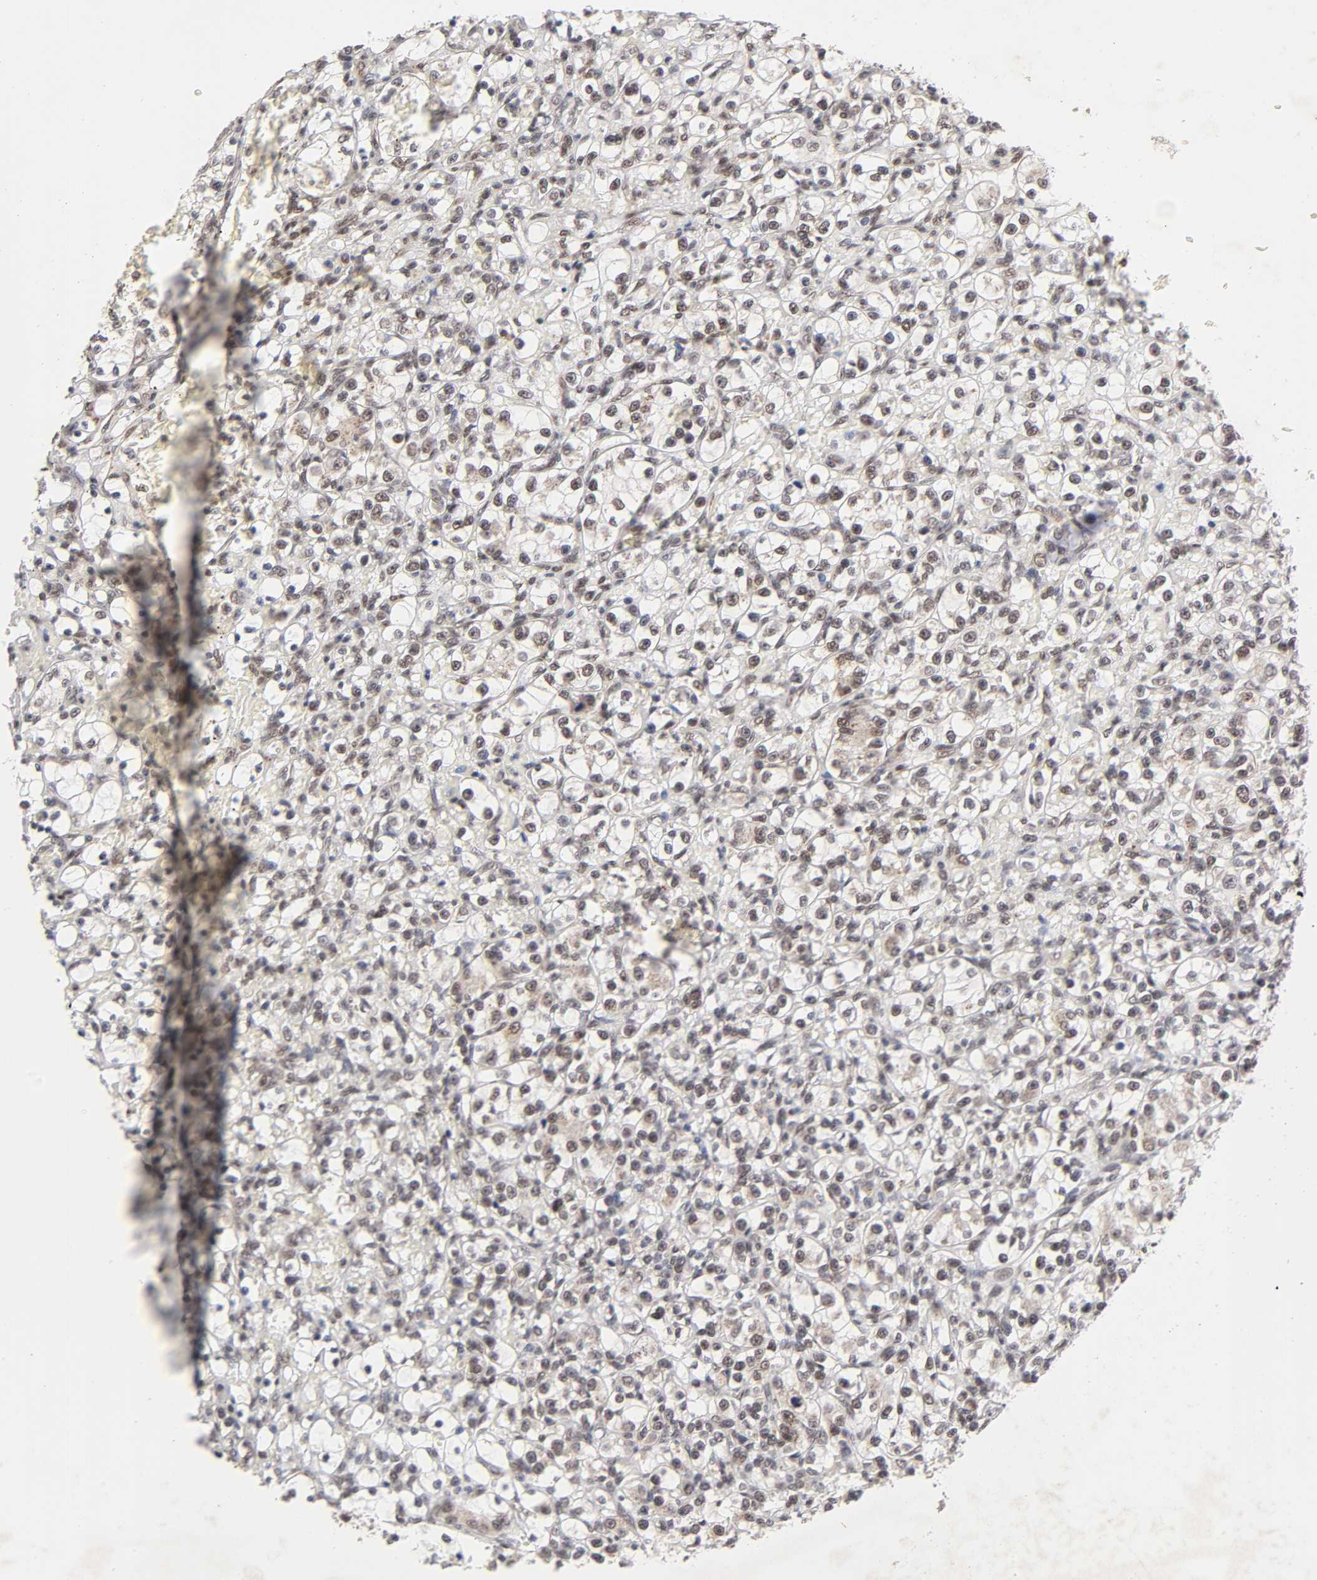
{"staining": {"intensity": "moderate", "quantity": "25%-75%", "location": "nuclear"}, "tissue": "renal cancer", "cell_type": "Tumor cells", "image_type": "cancer", "snomed": [{"axis": "morphology", "description": "Adenocarcinoma, NOS"}, {"axis": "topography", "description": "Kidney"}], "caption": "The image reveals a brown stain indicating the presence of a protein in the nuclear of tumor cells in renal cancer.", "gene": "EP300", "patient": {"sex": "female", "age": 69}}